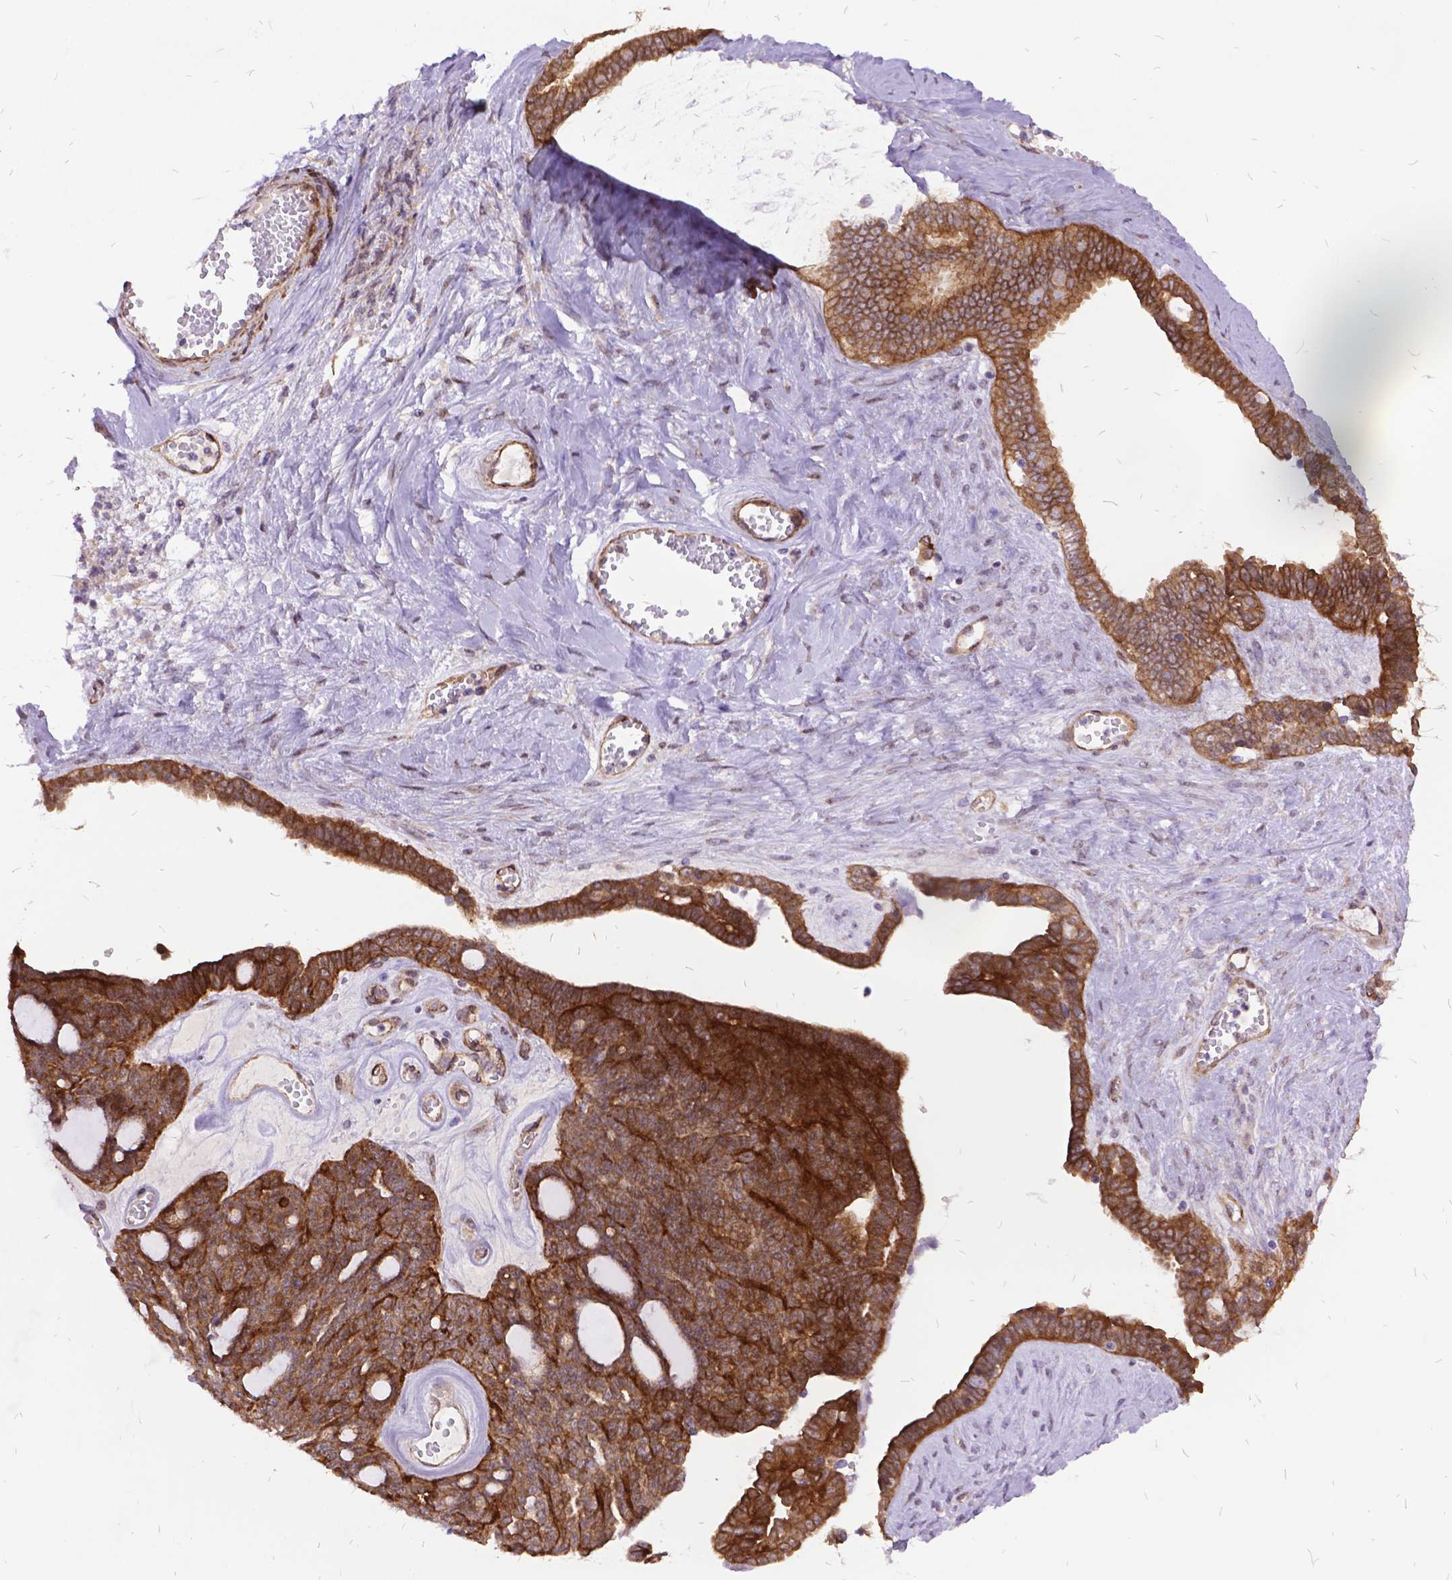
{"staining": {"intensity": "moderate", "quantity": ">75%", "location": "cytoplasmic/membranous"}, "tissue": "ovarian cancer", "cell_type": "Tumor cells", "image_type": "cancer", "snomed": [{"axis": "morphology", "description": "Cystadenocarcinoma, serous, NOS"}, {"axis": "topography", "description": "Ovary"}], "caption": "Ovarian cancer (serous cystadenocarcinoma) stained for a protein exhibits moderate cytoplasmic/membranous positivity in tumor cells. Nuclei are stained in blue.", "gene": "GRB7", "patient": {"sex": "female", "age": 71}}